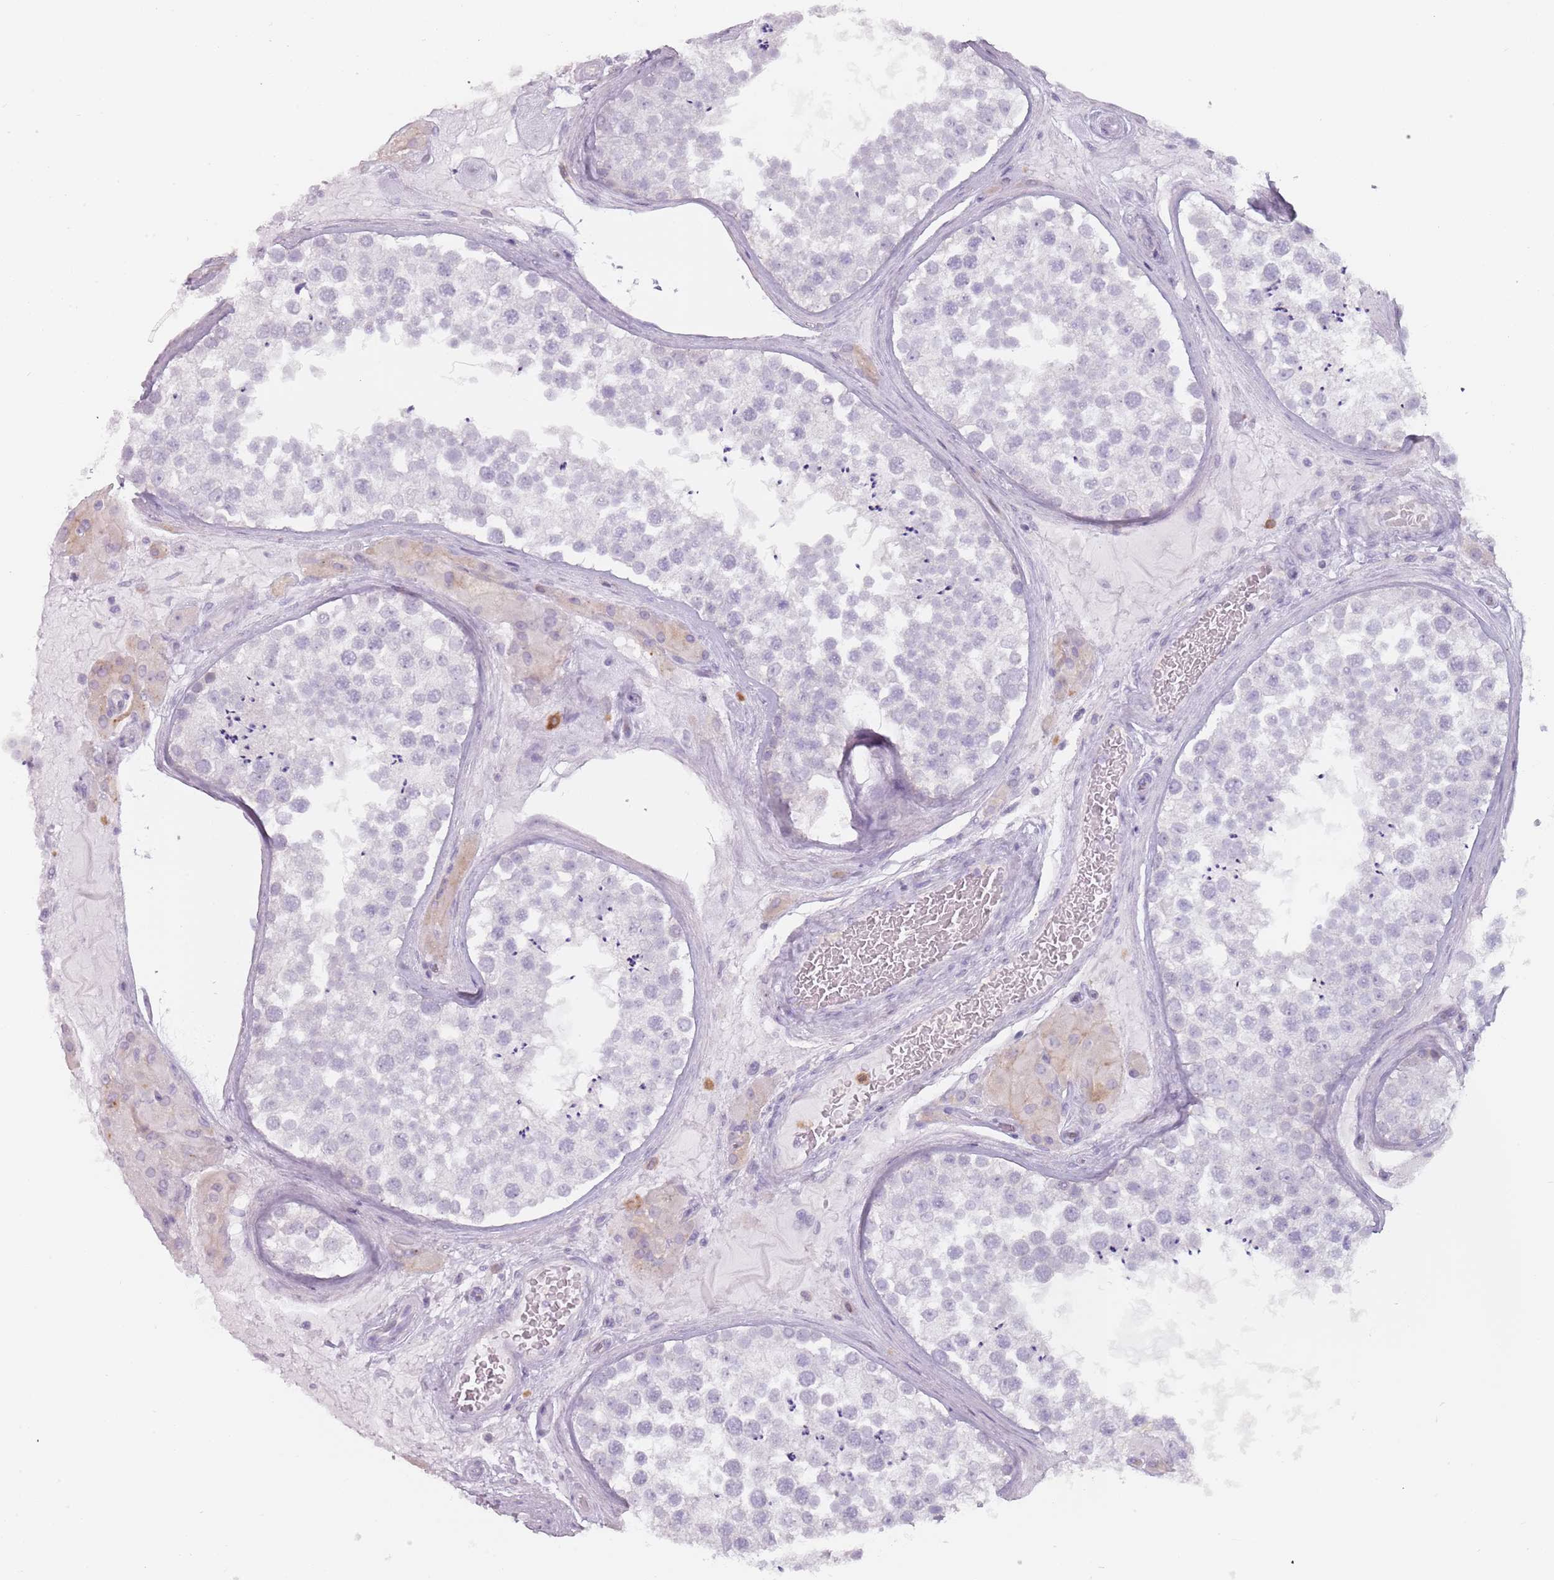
{"staining": {"intensity": "negative", "quantity": "none", "location": "none"}, "tissue": "testis", "cell_type": "Cells in seminiferous ducts", "image_type": "normal", "snomed": [{"axis": "morphology", "description": "Normal tissue, NOS"}, {"axis": "topography", "description": "Testis"}], "caption": "Immunohistochemical staining of benign testis demonstrates no significant positivity in cells in seminiferous ducts.", "gene": "ZNF584", "patient": {"sex": "male", "age": 46}}